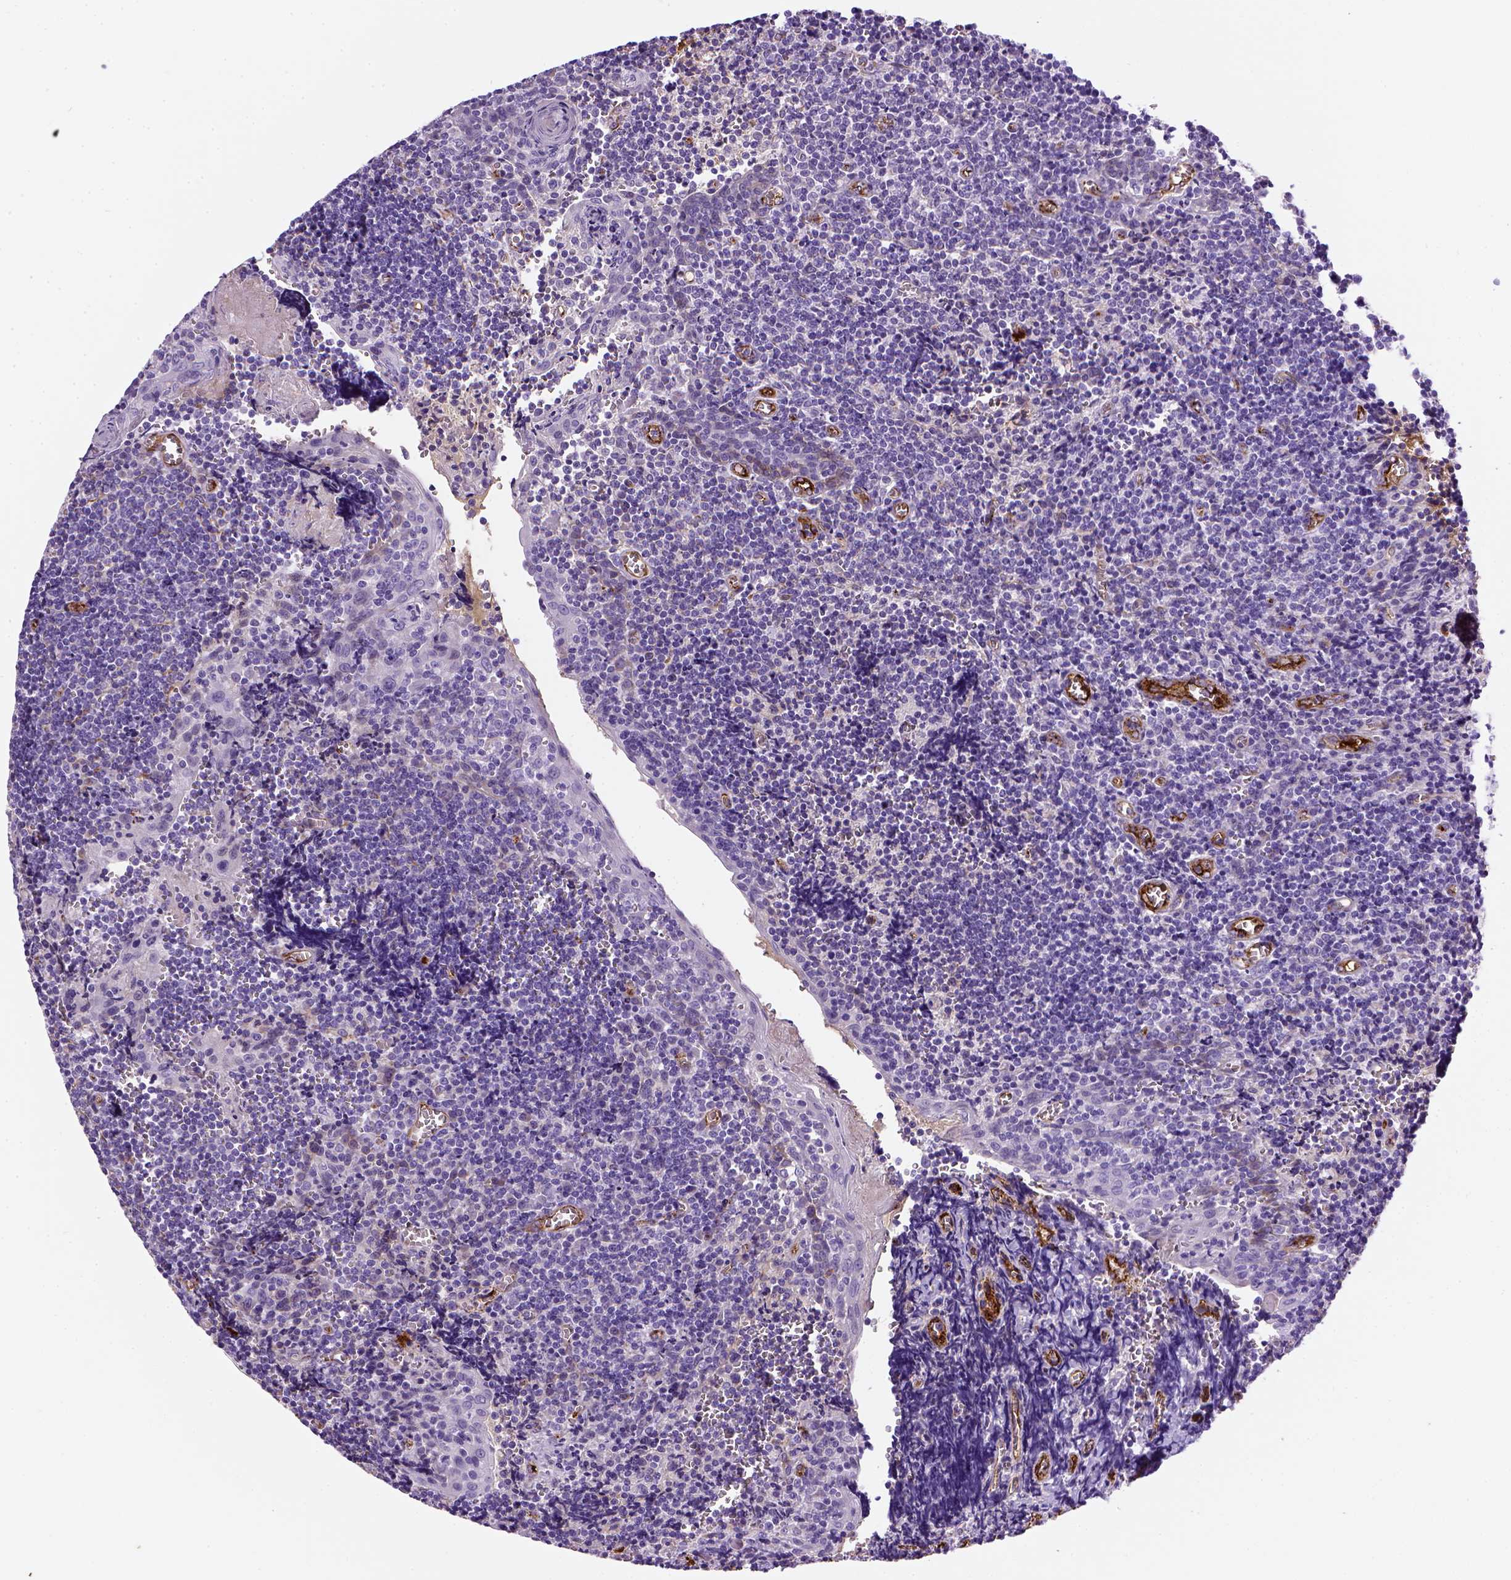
{"staining": {"intensity": "negative", "quantity": "none", "location": "none"}, "tissue": "tonsil", "cell_type": "Germinal center cells", "image_type": "normal", "snomed": [{"axis": "morphology", "description": "Normal tissue, NOS"}, {"axis": "morphology", "description": "Inflammation, NOS"}, {"axis": "topography", "description": "Tonsil"}], "caption": "This is an immunohistochemistry photomicrograph of normal human tonsil. There is no staining in germinal center cells.", "gene": "VWF", "patient": {"sex": "female", "age": 31}}